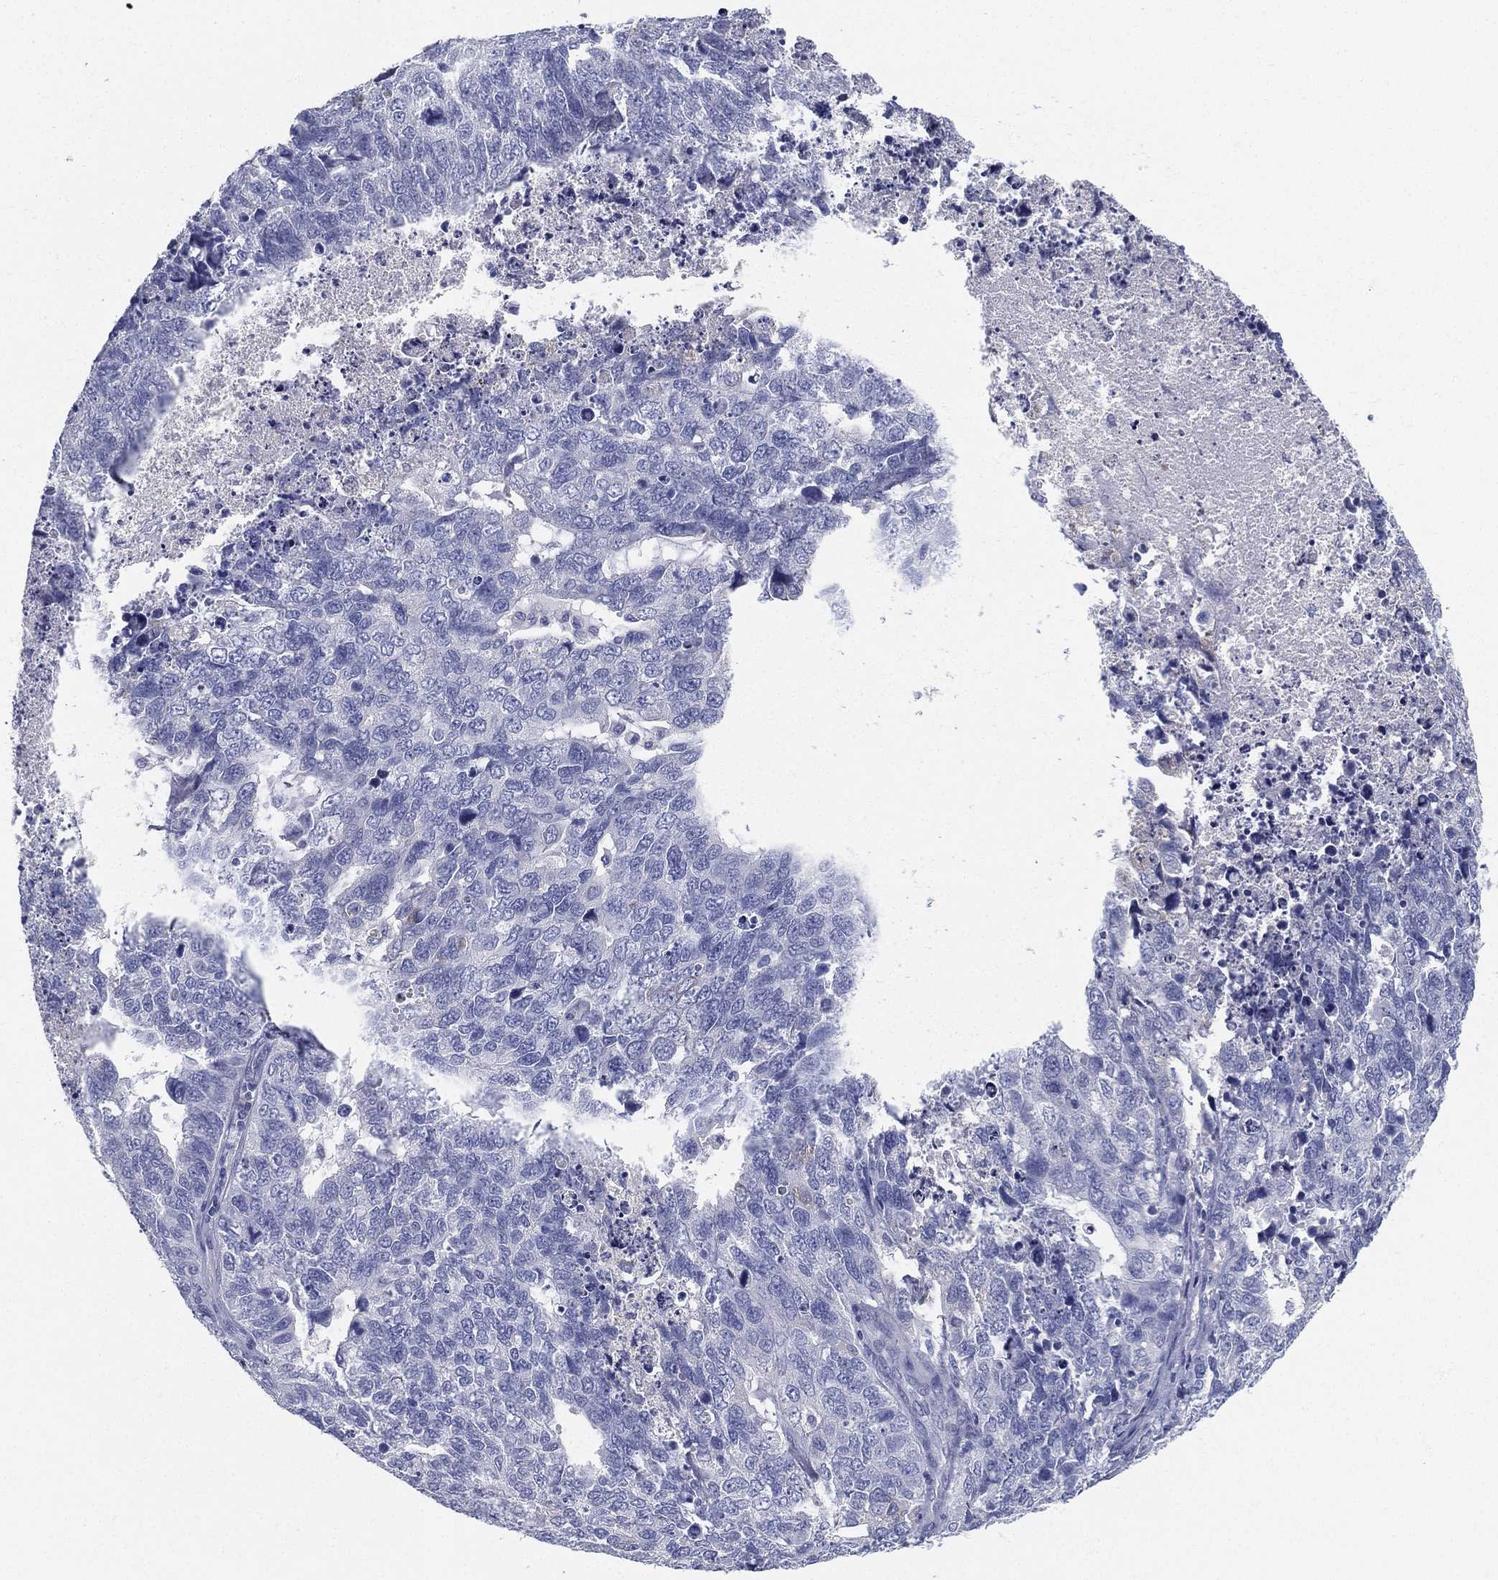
{"staining": {"intensity": "negative", "quantity": "none", "location": "none"}, "tissue": "cervical cancer", "cell_type": "Tumor cells", "image_type": "cancer", "snomed": [{"axis": "morphology", "description": "Squamous cell carcinoma, NOS"}, {"axis": "topography", "description": "Cervix"}], "caption": "An immunohistochemistry (IHC) micrograph of squamous cell carcinoma (cervical) is shown. There is no staining in tumor cells of squamous cell carcinoma (cervical).", "gene": "STS", "patient": {"sex": "female", "age": 63}}